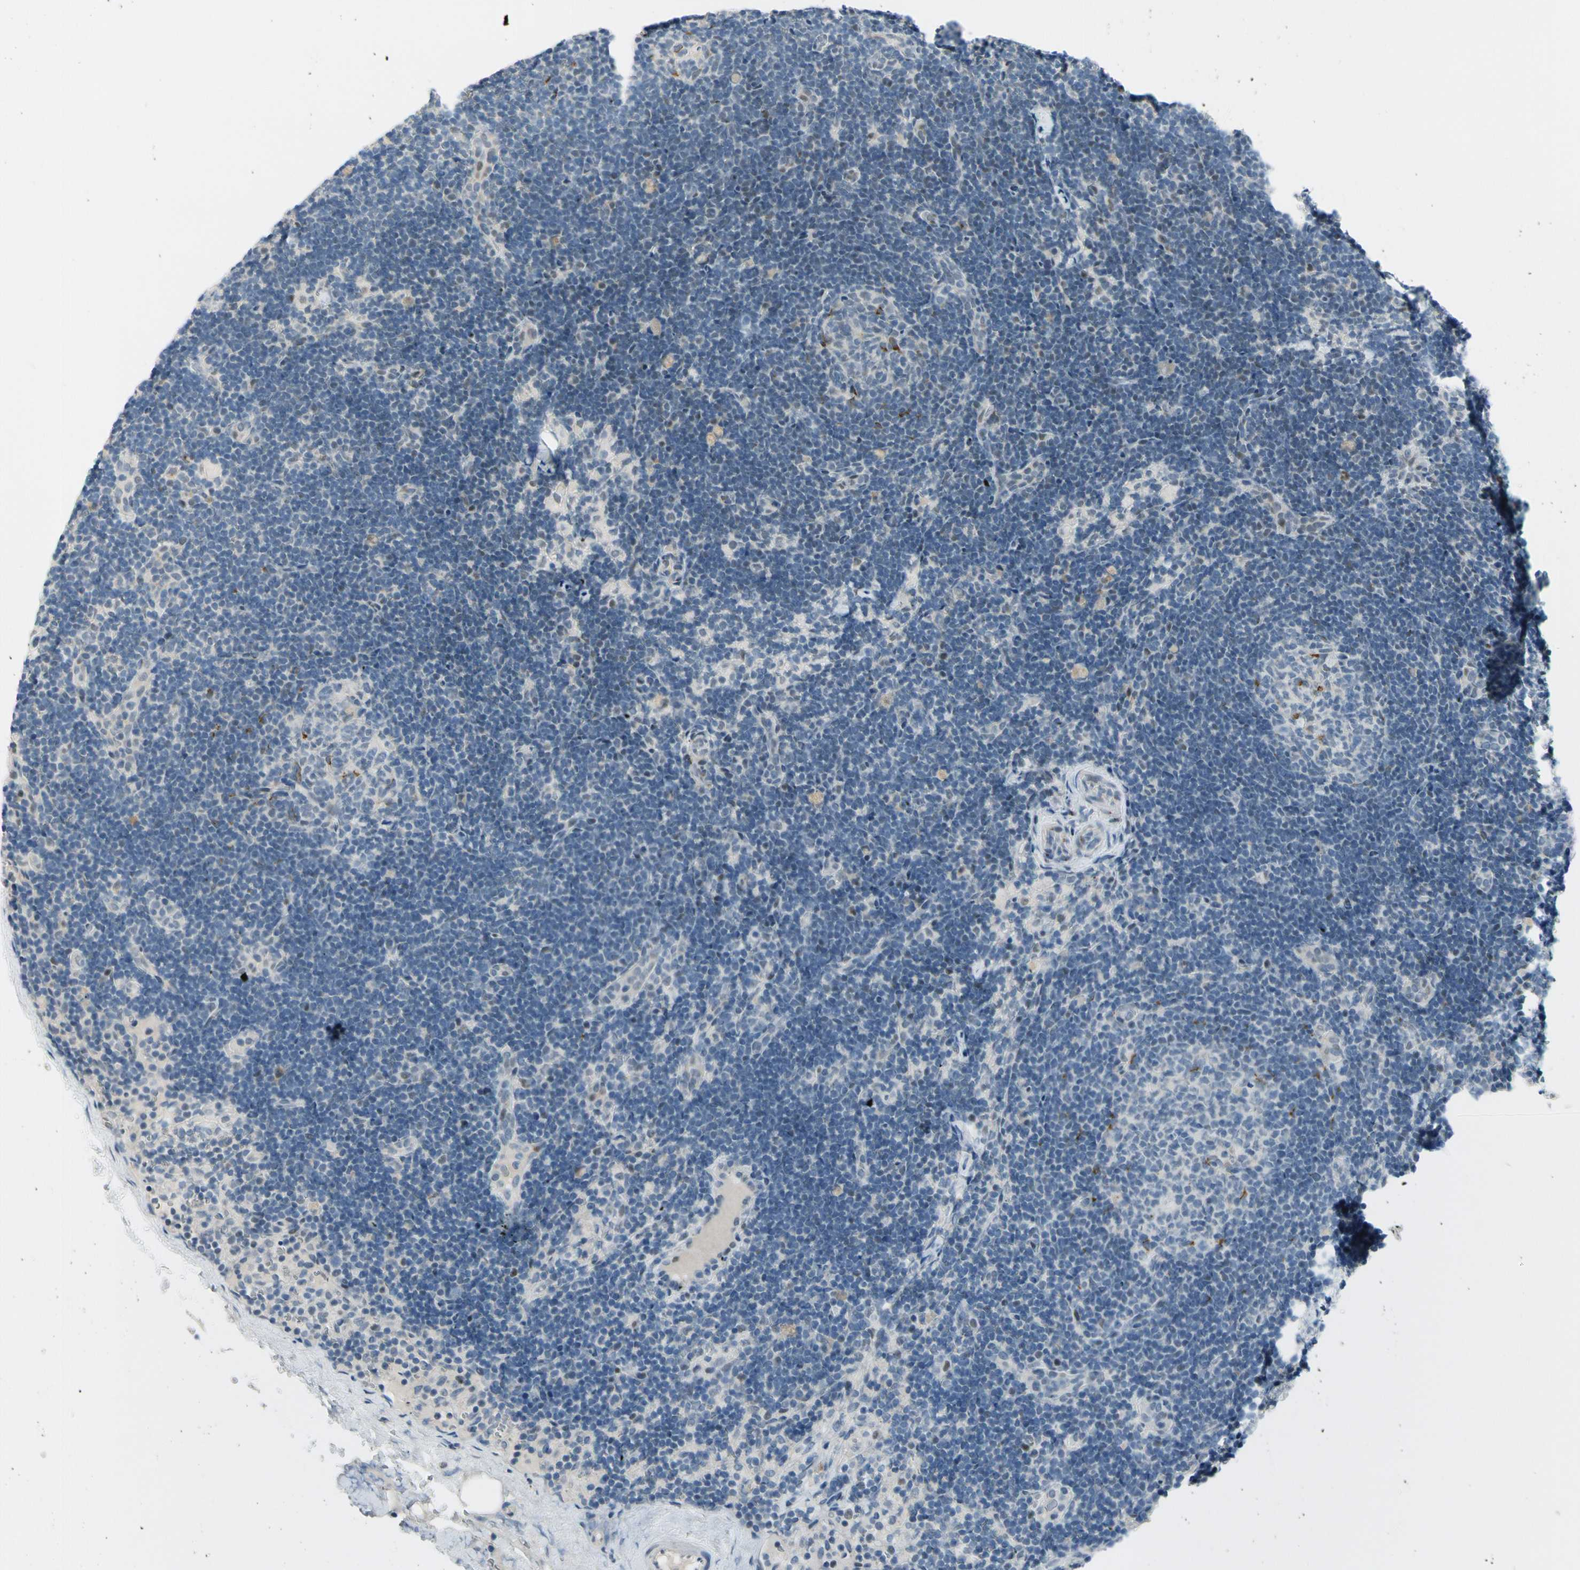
{"staining": {"intensity": "moderate", "quantity": "<25%", "location": "cytoplasmic/membranous"}, "tissue": "lymph node", "cell_type": "Germinal center cells", "image_type": "normal", "snomed": [{"axis": "morphology", "description": "Normal tissue, NOS"}, {"axis": "topography", "description": "Lymph node"}], "caption": "Protein analysis of unremarkable lymph node demonstrates moderate cytoplasmic/membranous expression in approximately <25% of germinal center cells. (IHC, brightfield microscopy, high magnification).", "gene": "B4GALNT1", "patient": {"sex": "female", "age": 14}}